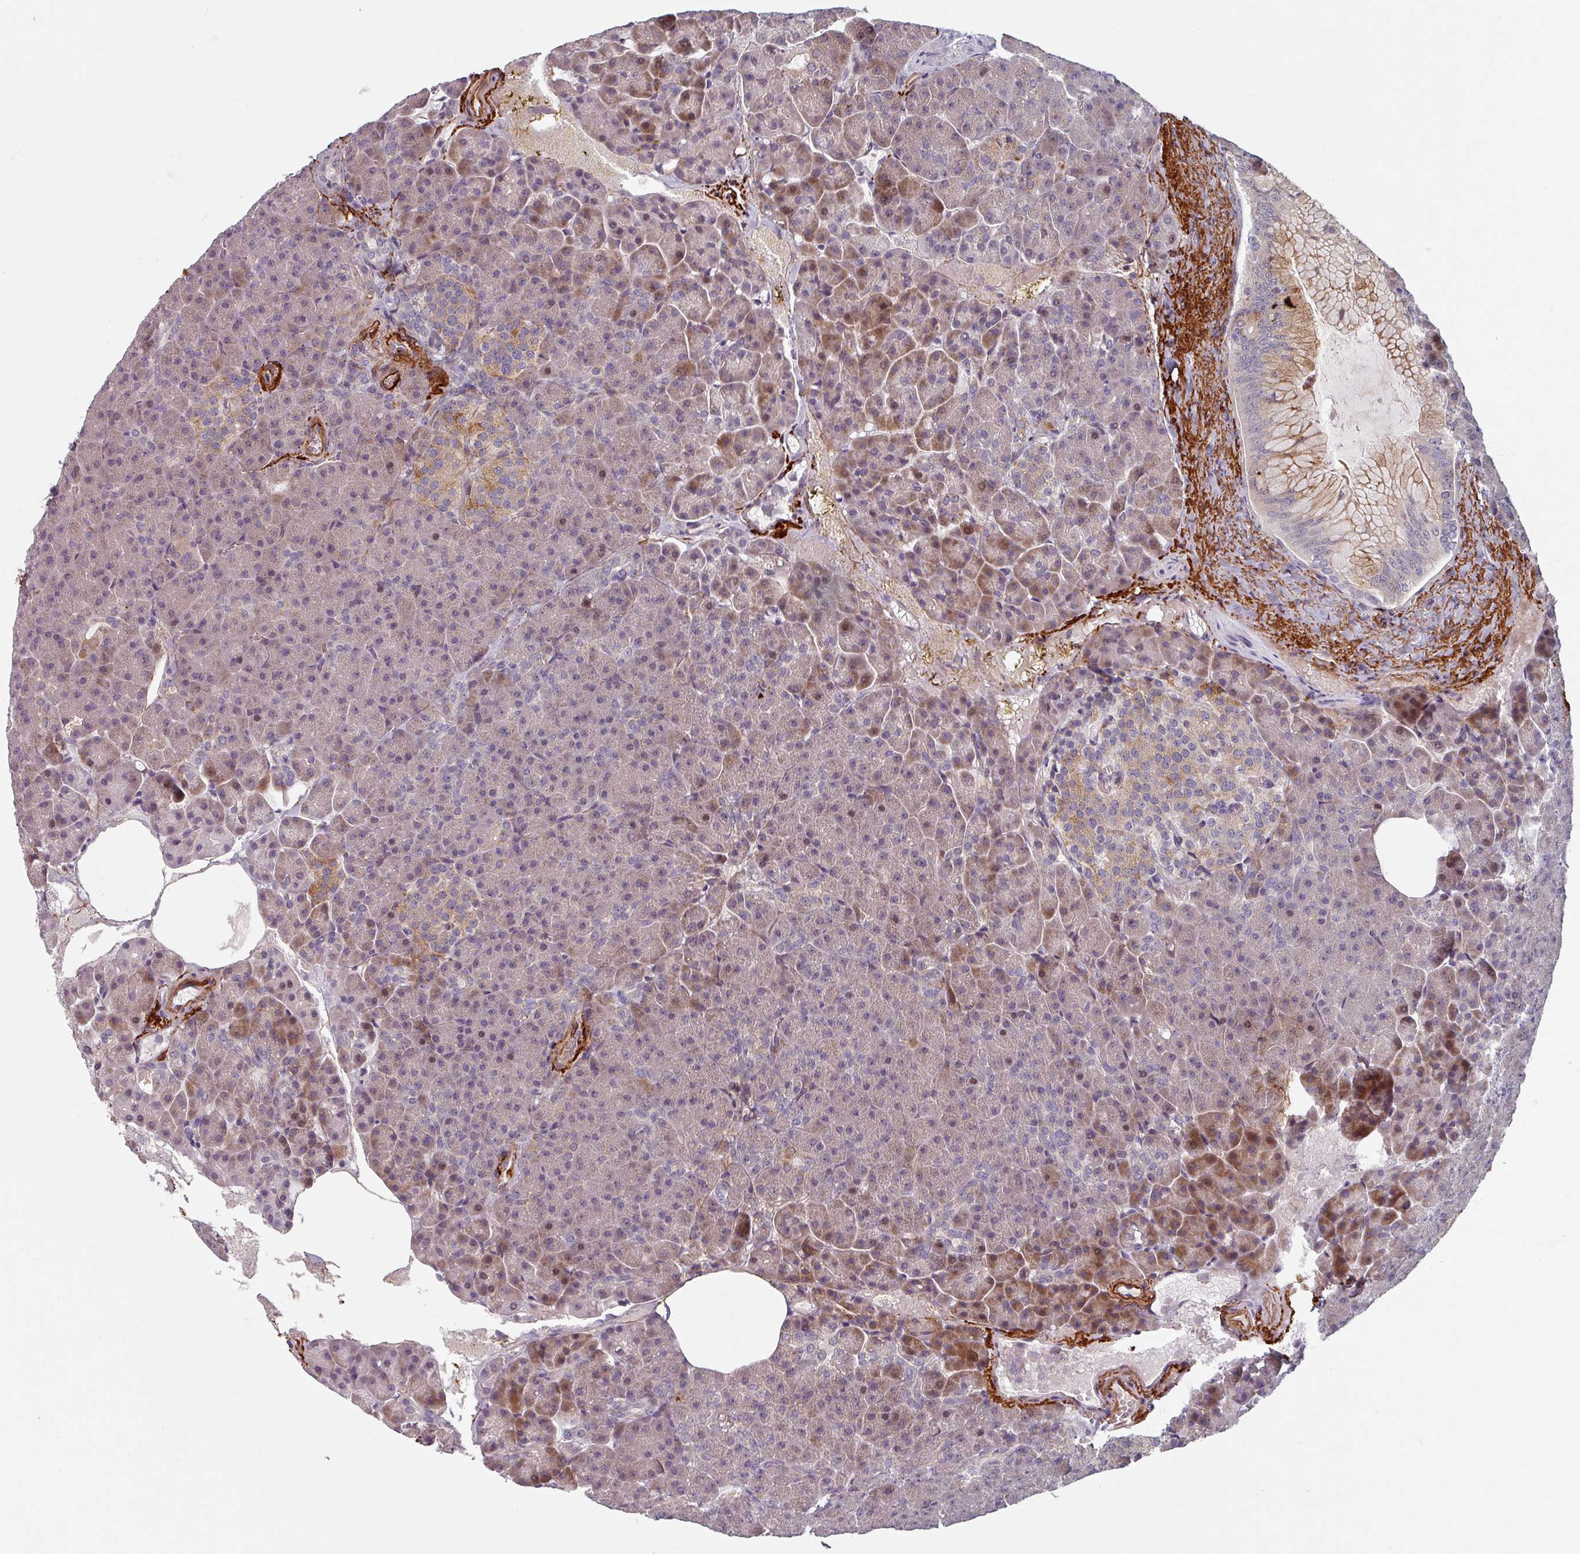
{"staining": {"intensity": "moderate", "quantity": "<25%", "location": "cytoplasmic/membranous,nuclear"}, "tissue": "pancreas", "cell_type": "Exocrine glandular cells", "image_type": "normal", "snomed": [{"axis": "morphology", "description": "Normal tissue, NOS"}, {"axis": "topography", "description": "Pancreas"}], "caption": "The histopathology image displays staining of normal pancreas, revealing moderate cytoplasmic/membranous,nuclear protein positivity (brown color) within exocrine glandular cells. Ihc stains the protein of interest in brown and the nuclei are stained blue.", "gene": "CYB5RL", "patient": {"sex": "female", "age": 74}}